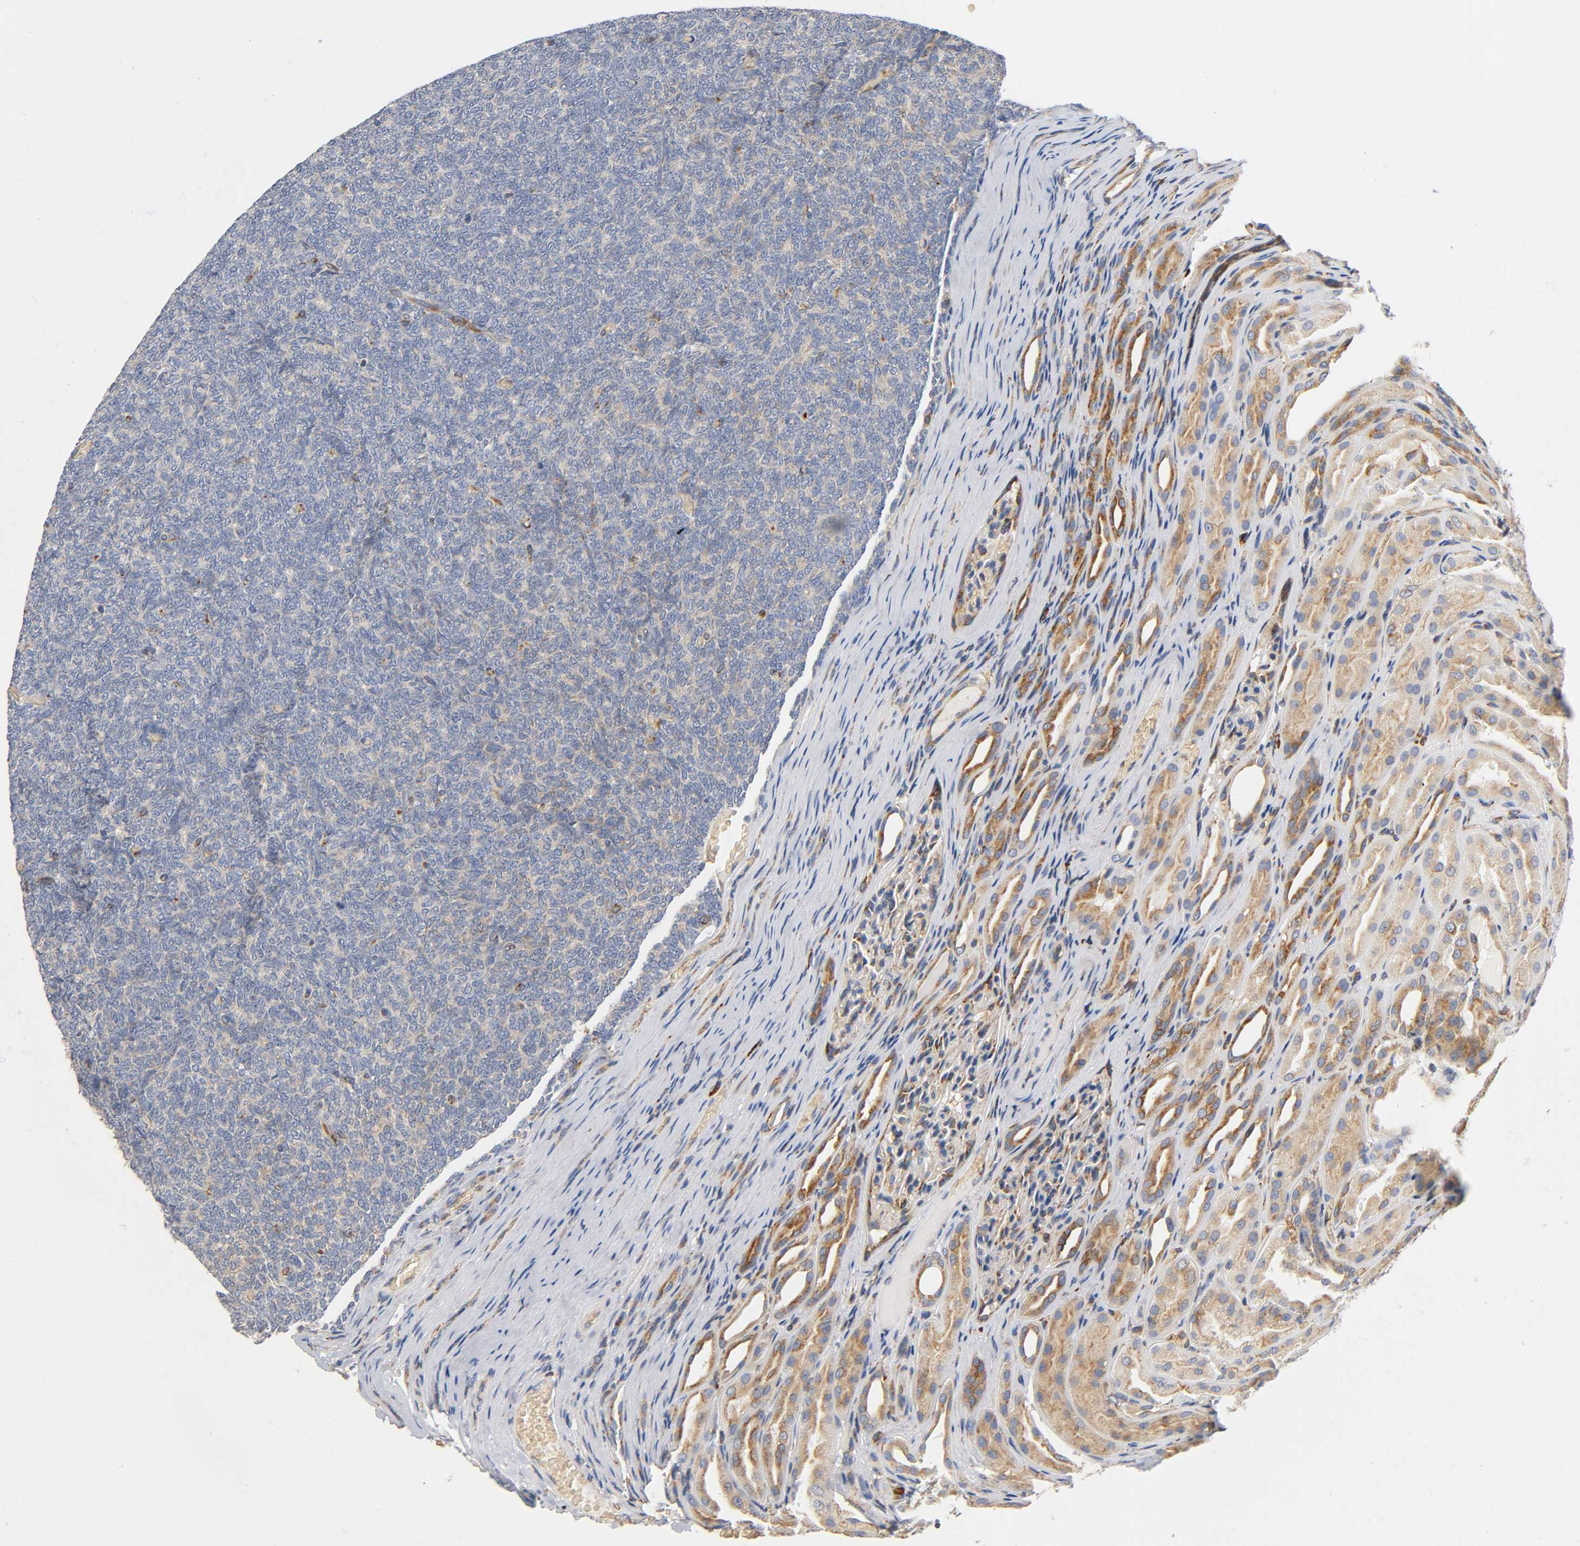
{"staining": {"intensity": "weak", "quantity": "25%-75%", "location": "cytoplasmic/membranous"}, "tissue": "renal cancer", "cell_type": "Tumor cells", "image_type": "cancer", "snomed": [{"axis": "morphology", "description": "Neoplasm, malignant, NOS"}, {"axis": "topography", "description": "Kidney"}], "caption": "Renal malignant neoplasm was stained to show a protein in brown. There is low levels of weak cytoplasmic/membranous staining in about 25%-75% of tumor cells.", "gene": "UCKL1", "patient": {"sex": "male", "age": 28}}